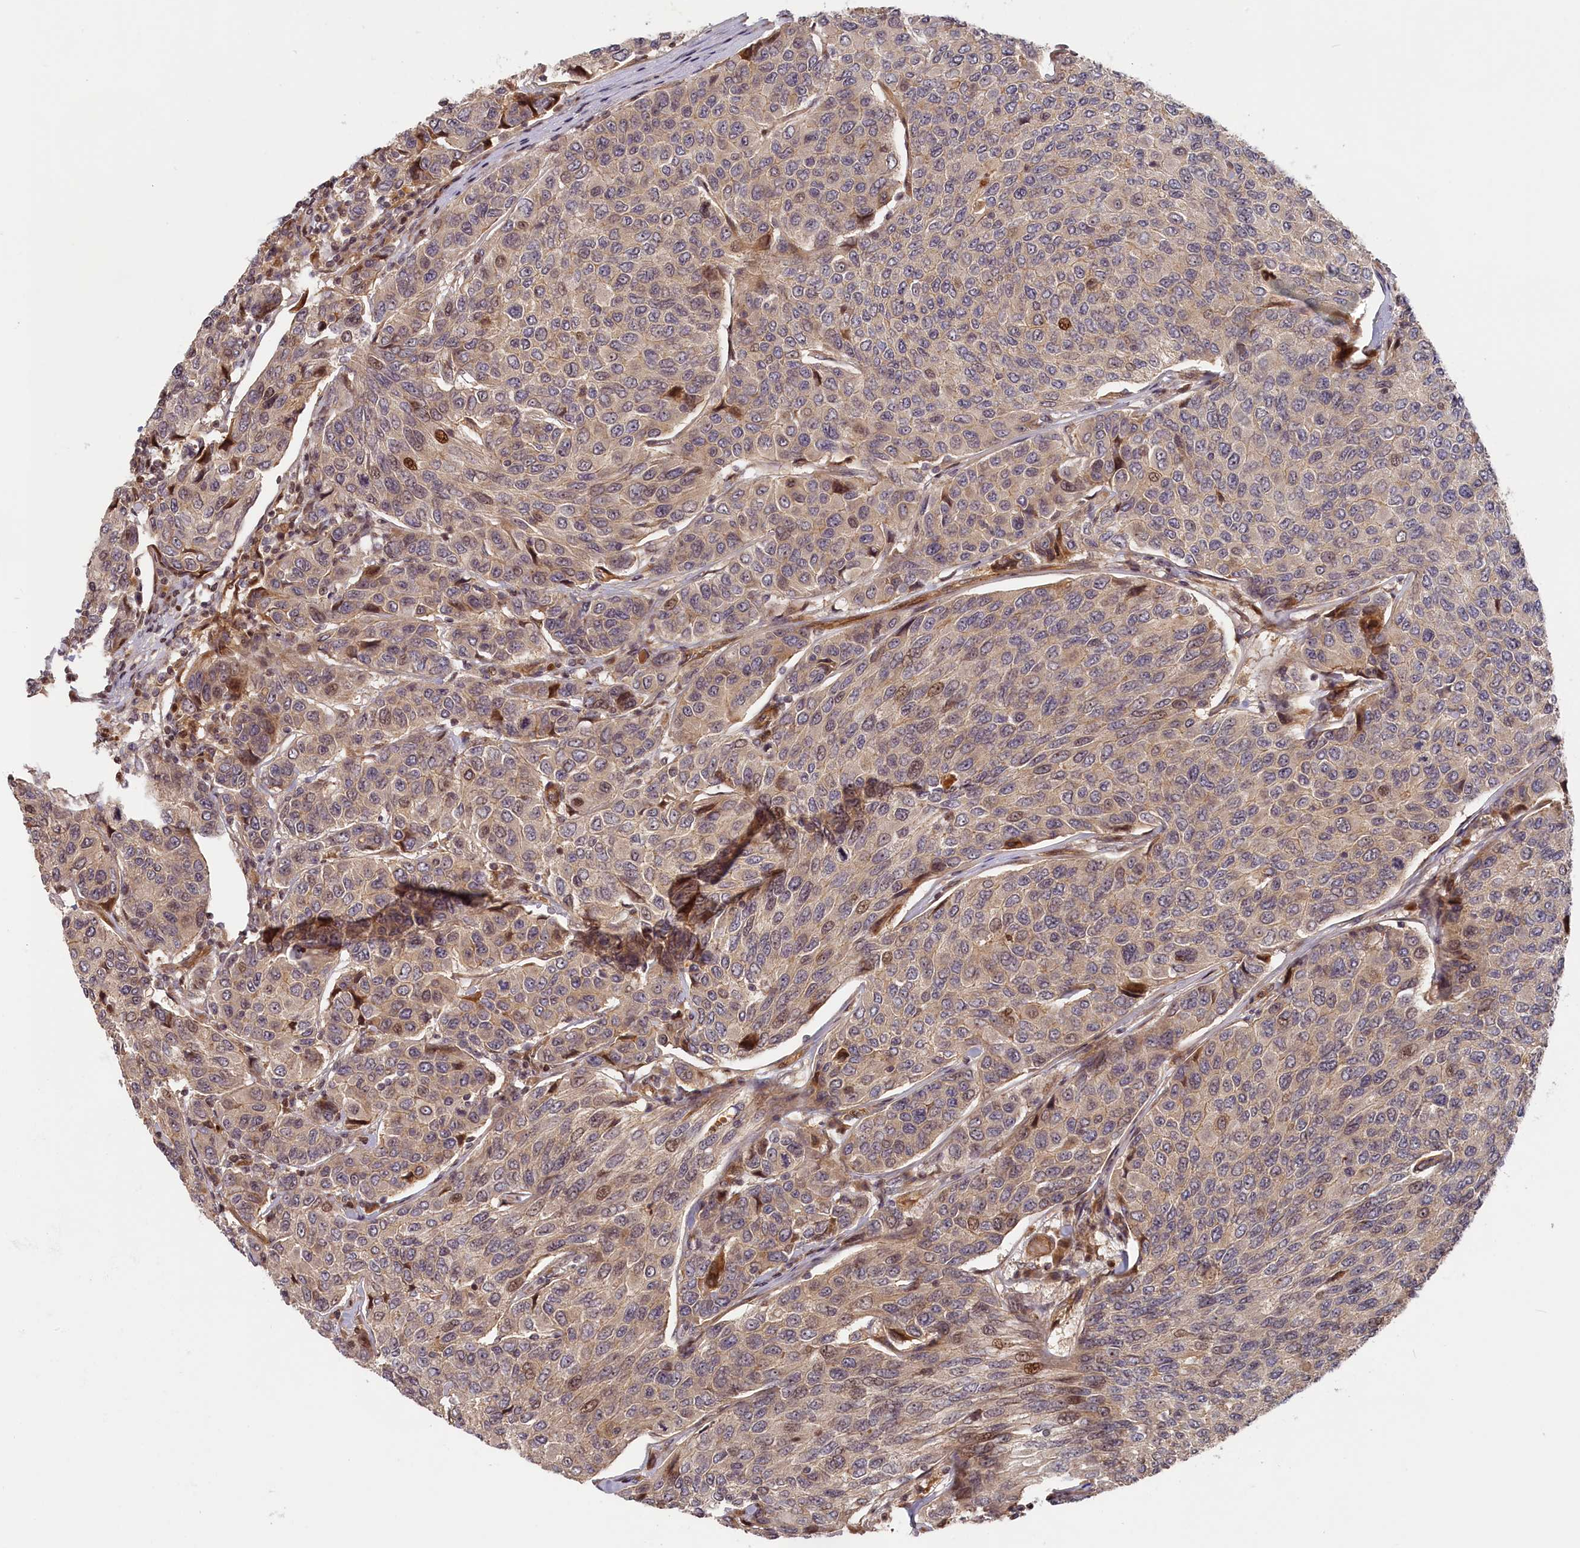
{"staining": {"intensity": "weak", "quantity": "<25%", "location": "cytoplasmic/membranous"}, "tissue": "breast cancer", "cell_type": "Tumor cells", "image_type": "cancer", "snomed": [{"axis": "morphology", "description": "Duct carcinoma"}, {"axis": "topography", "description": "Breast"}], "caption": "DAB (3,3'-diaminobenzidine) immunohistochemical staining of breast cancer (infiltrating ductal carcinoma) demonstrates no significant staining in tumor cells.", "gene": "CEP44", "patient": {"sex": "female", "age": 55}}